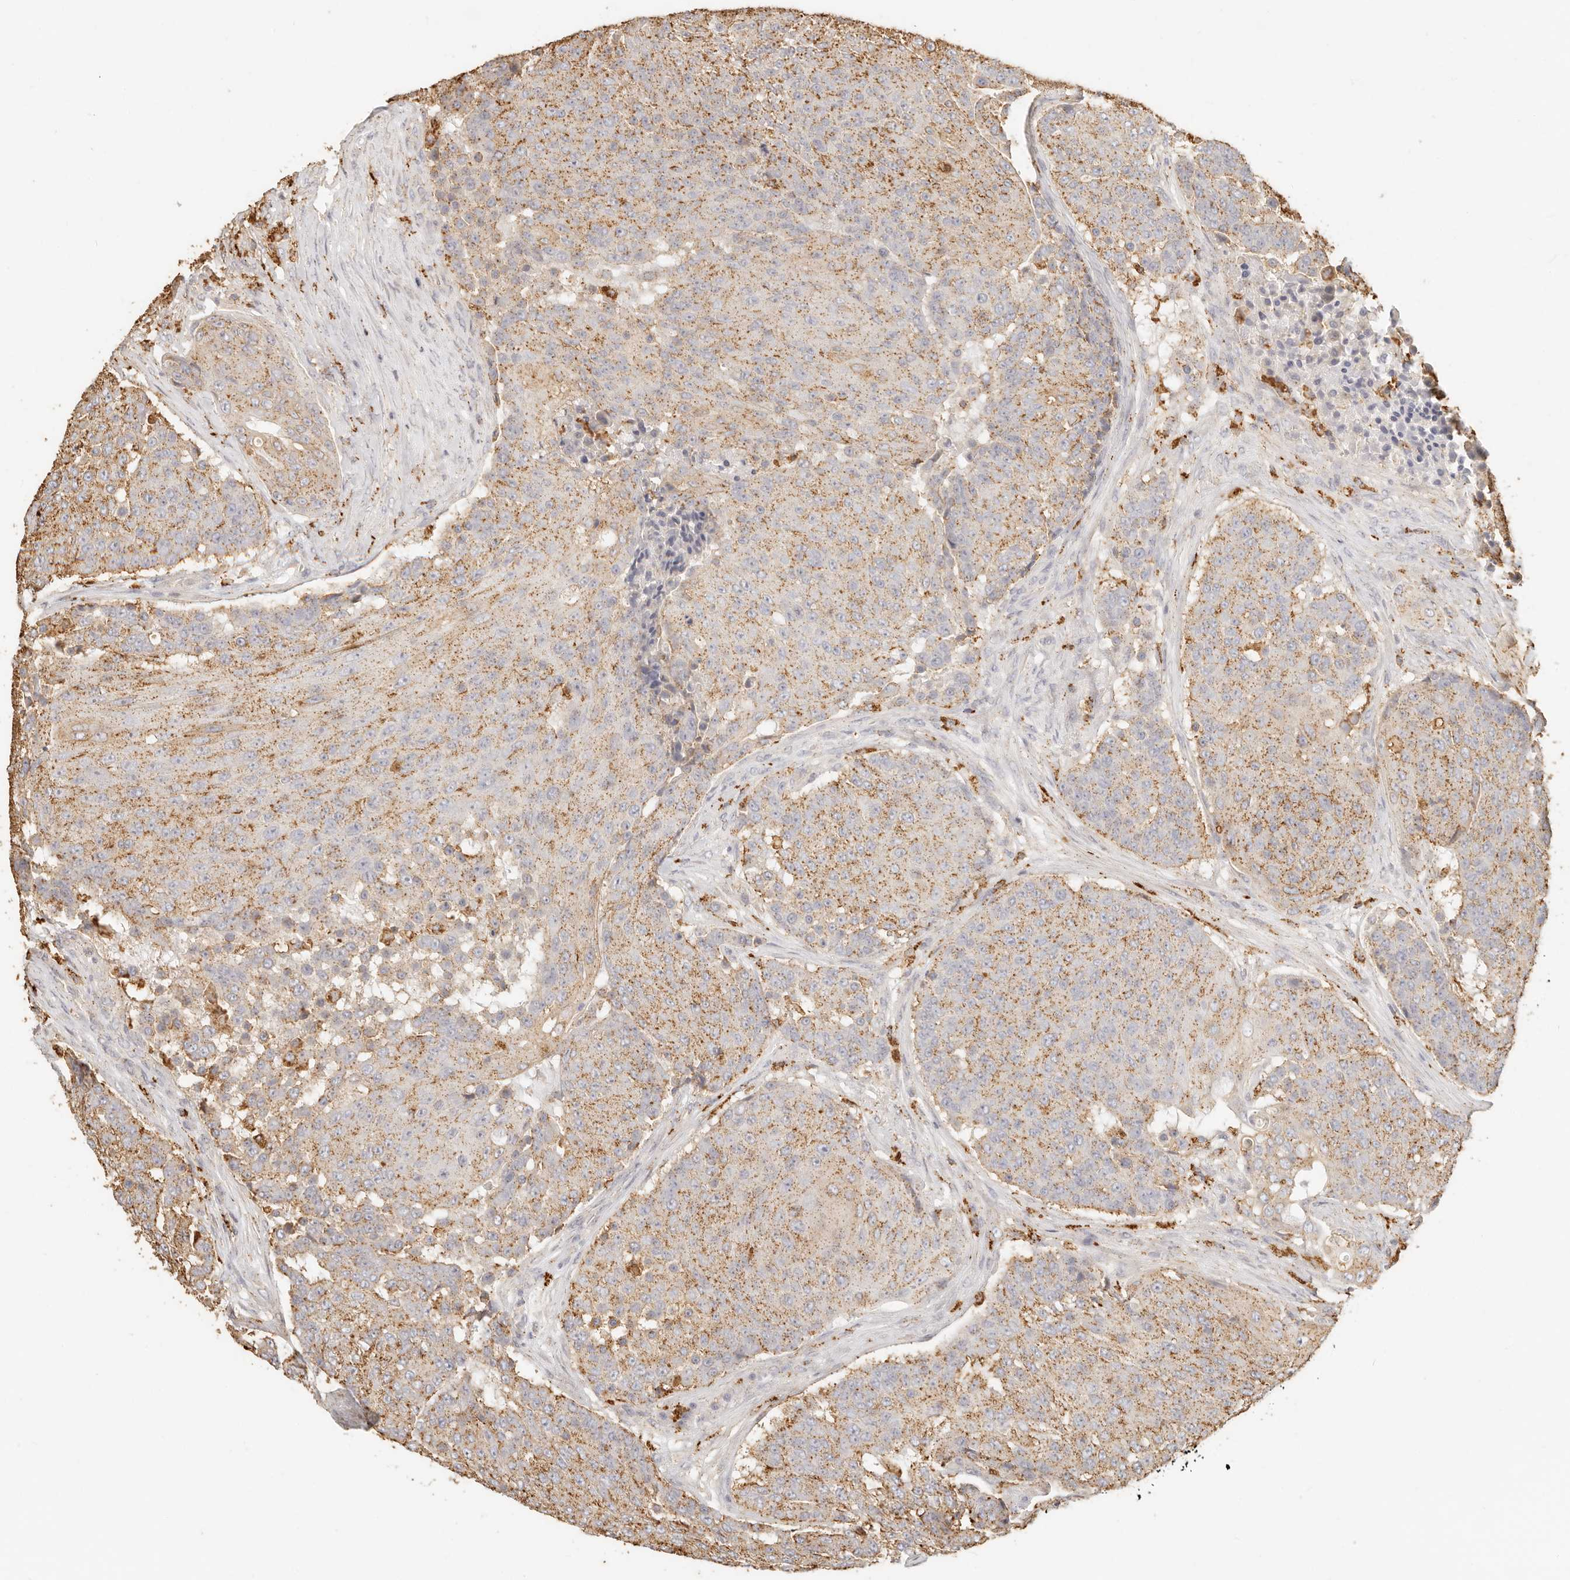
{"staining": {"intensity": "moderate", "quantity": ">75%", "location": "cytoplasmic/membranous"}, "tissue": "urothelial cancer", "cell_type": "Tumor cells", "image_type": "cancer", "snomed": [{"axis": "morphology", "description": "Urothelial carcinoma, High grade"}, {"axis": "topography", "description": "Urinary bladder"}], "caption": "Immunohistochemistry of urothelial carcinoma (high-grade) displays medium levels of moderate cytoplasmic/membranous positivity in approximately >75% of tumor cells. (Brightfield microscopy of DAB IHC at high magnification).", "gene": "CNMD", "patient": {"sex": "female", "age": 63}}